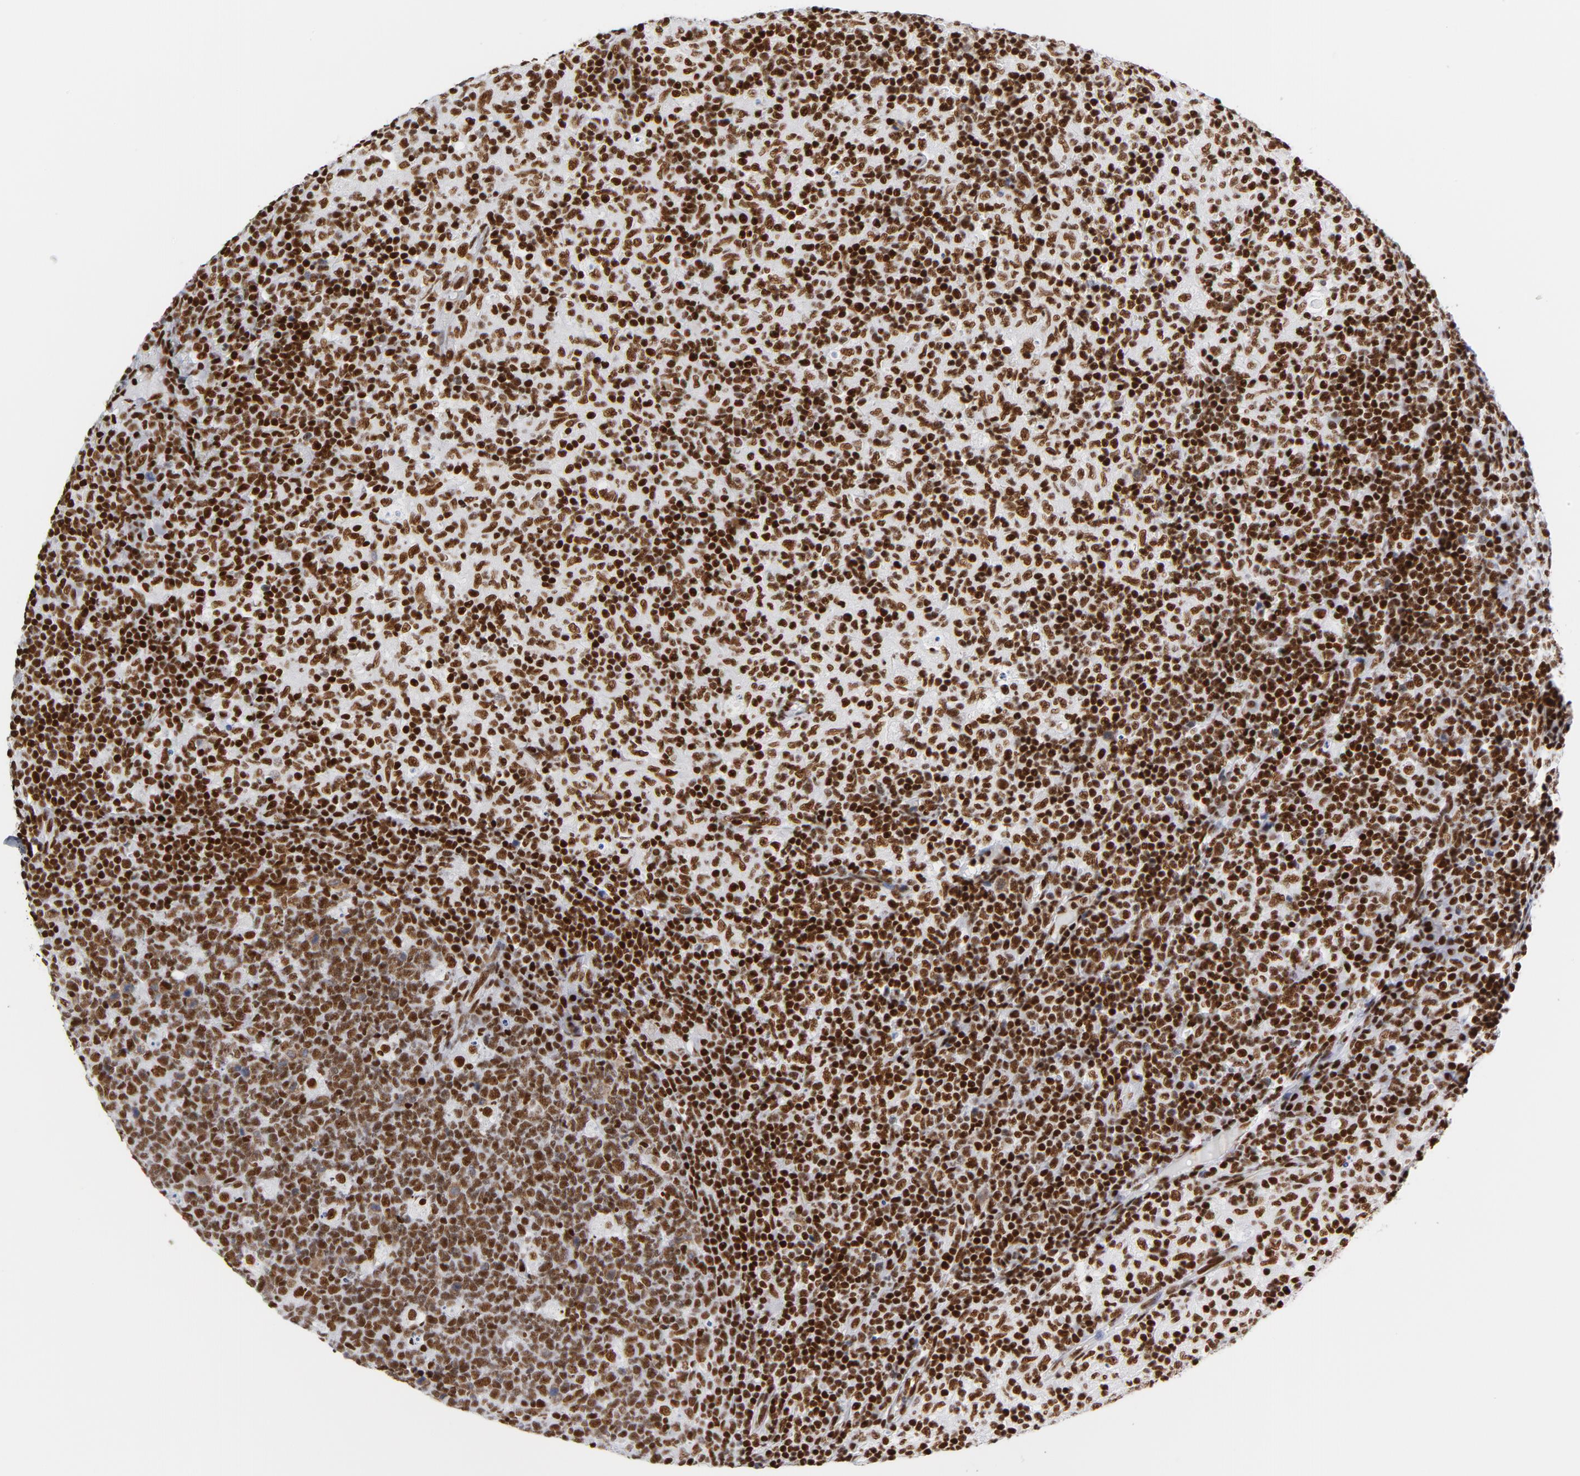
{"staining": {"intensity": "strong", "quantity": ">75%", "location": "nuclear"}, "tissue": "lymph node", "cell_type": "Germinal center cells", "image_type": "normal", "snomed": [{"axis": "morphology", "description": "Normal tissue, NOS"}, {"axis": "morphology", "description": "Inflammation, NOS"}, {"axis": "topography", "description": "Lymph node"}], "caption": "IHC staining of unremarkable lymph node, which shows high levels of strong nuclear positivity in about >75% of germinal center cells indicating strong nuclear protein staining. The staining was performed using DAB (brown) for protein detection and nuclei were counterstained in hematoxylin (blue).", "gene": "XRCC5", "patient": {"sex": "male", "age": 55}}